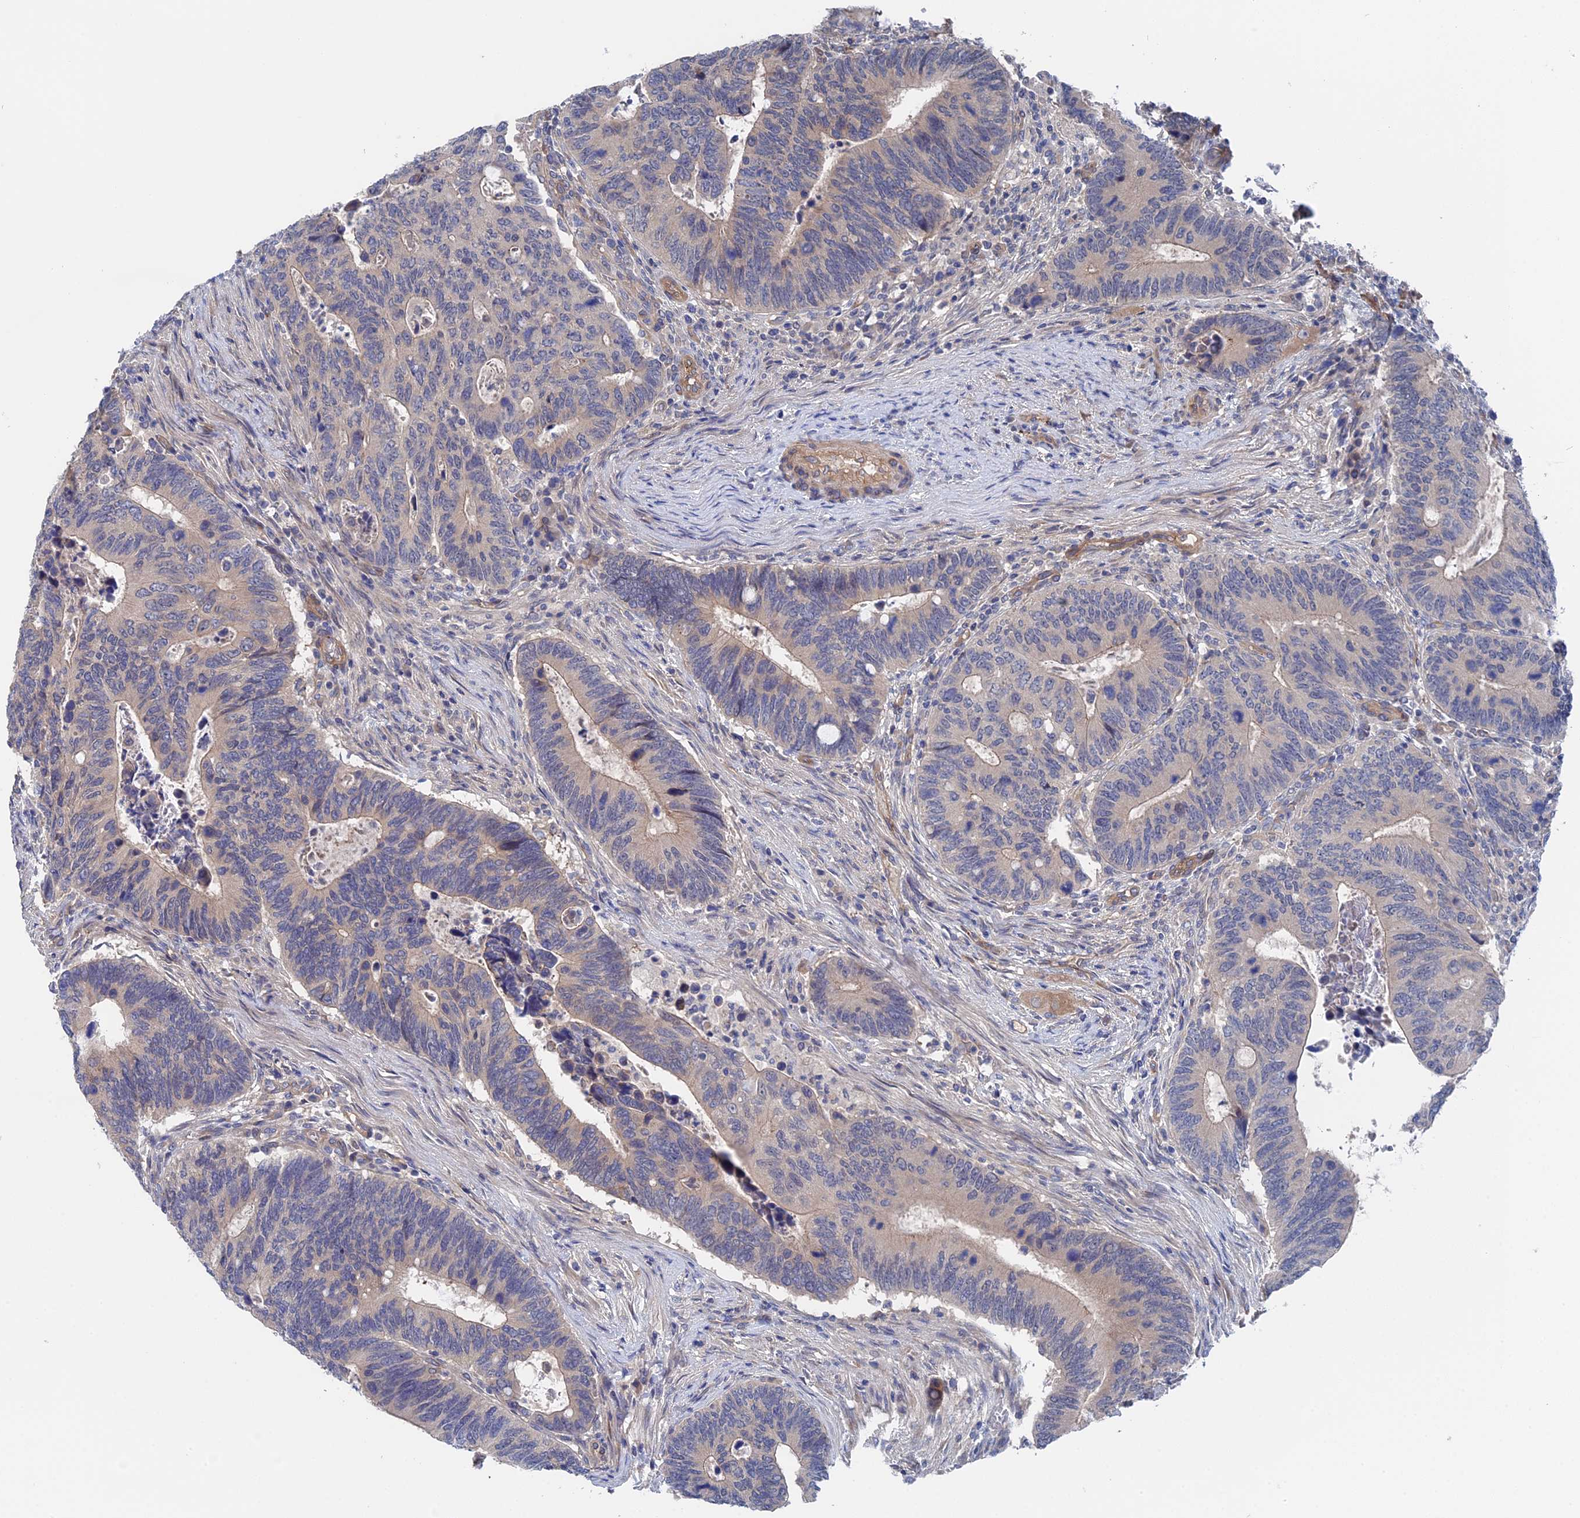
{"staining": {"intensity": "negative", "quantity": "none", "location": "none"}, "tissue": "colorectal cancer", "cell_type": "Tumor cells", "image_type": "cancer", "snomed": [{"axis": "morphology", "description": "Adenocarcinoma, NOS"}, {"axis": "topography", "description": "Colon"}], "caption": "A micrograph of human adenocarcinoma (colorectal) is negative for staining in tumor cells.", "gene": "MTHFSD", "patient": {"sex": "male", "age": 87}}